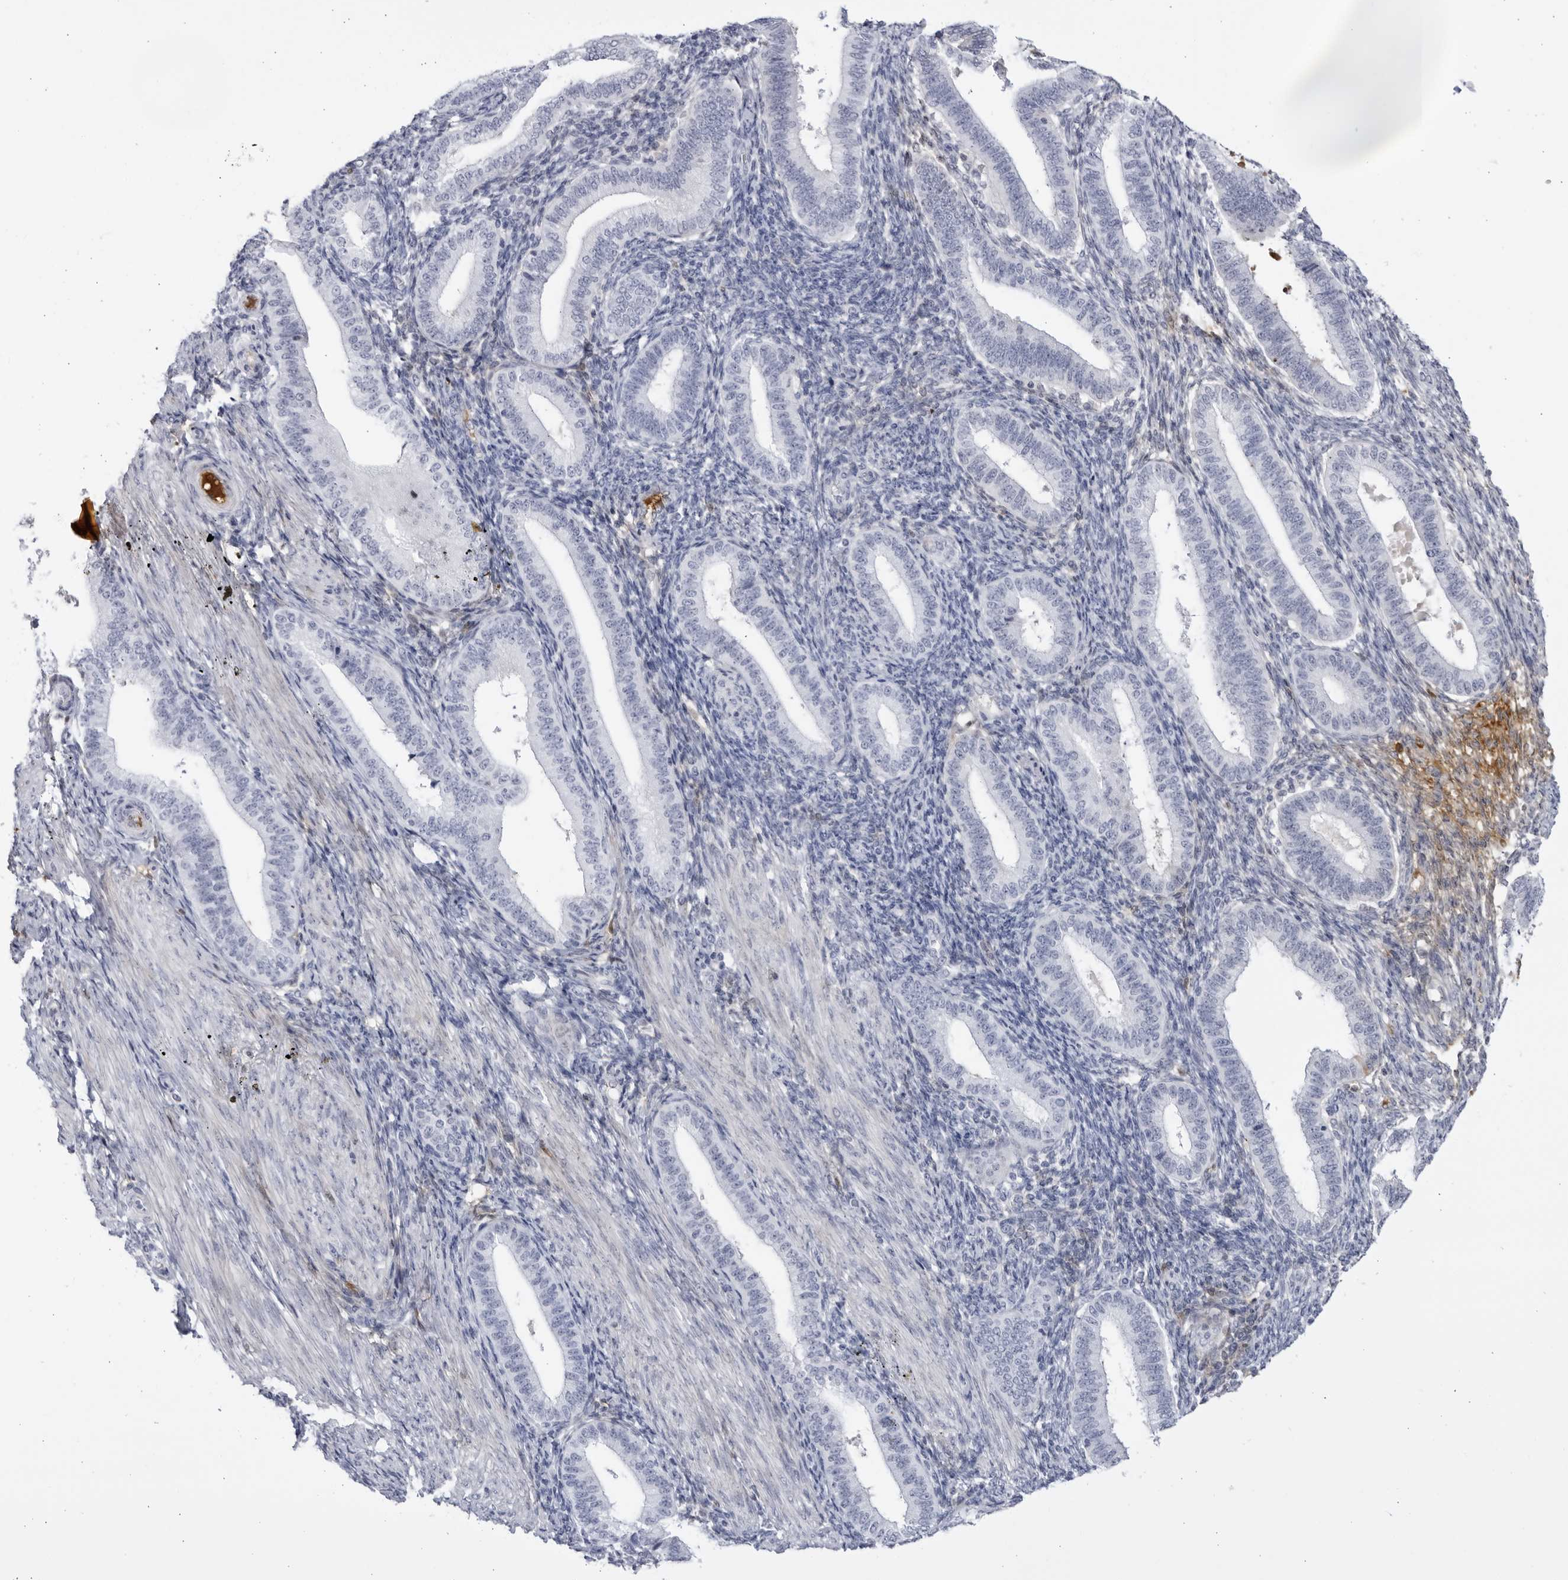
{"staining": {"intensity": "moderate", "quantity": "25%-75%", "location": "cytoplasmic/membranous"}, "tissue": "endometrium", "cell_type": "Cells in endometrial stroma", "image_type": "normal", "snomed": [{"axis": "morphology", "description": "Normal tissue, NOS"}, {"axis": "topography", "description": "Endometrium"}], "caption": "A medium amount of moderate cytoplasmic/membranous positivity is seen in about 25%-75% of cells in endometrial stroma in benign endometrium.", "gene": "CNBD1", "patient": {"sex": "female", "age": 39}}